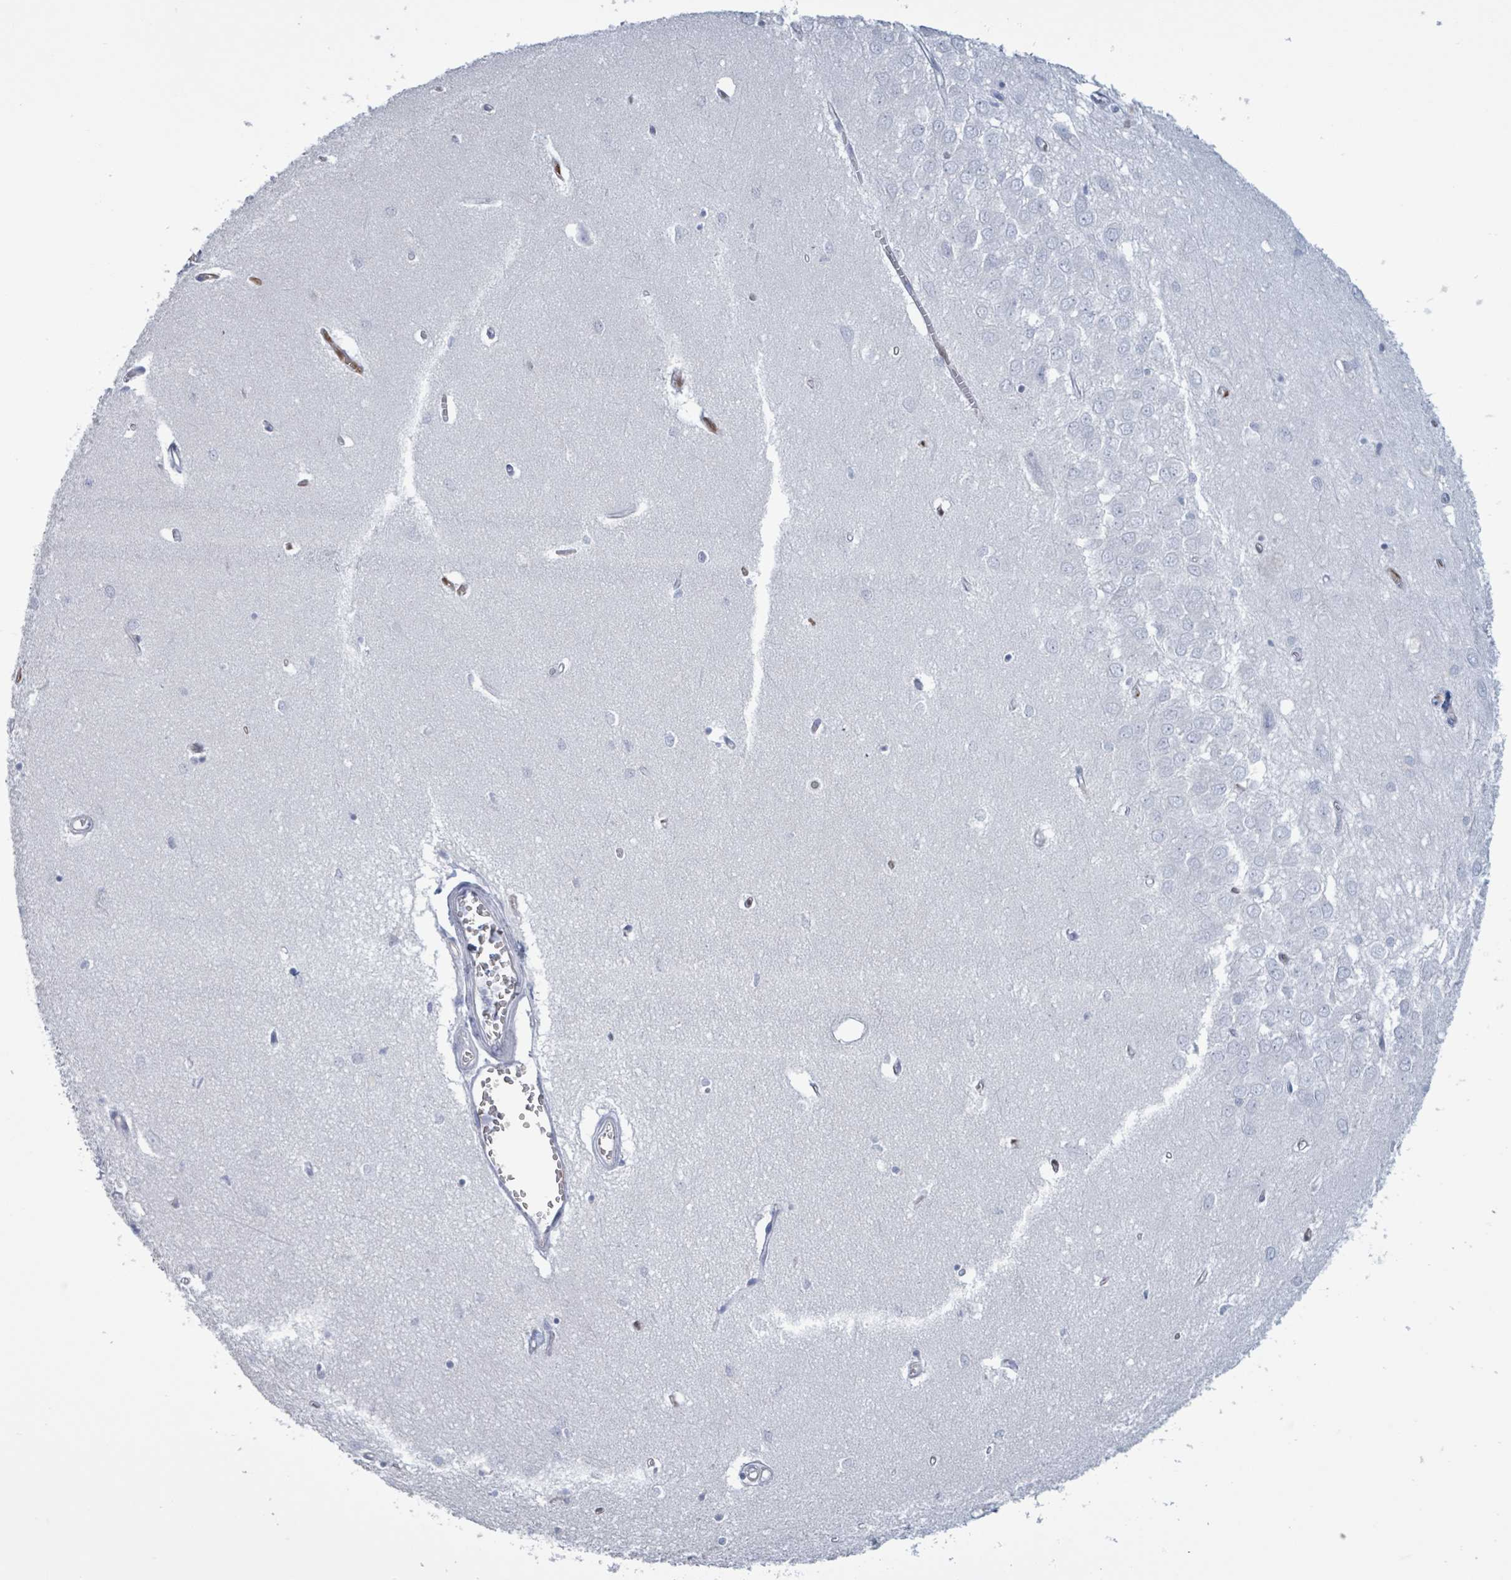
{"staining": {"intensity": "negative", "quantity": "none", "location": "none"}, "tissue": "hippocampus", "cell_type": "Glial cells", "image_type": "normal", "snomed": [{"axis": "morphology", "description": "Normal tissue, NOS"}, {"axis": "topography", "description": "Hippocampus"}], "caption": "Immunohistochemistry photomicrograph of unremarkable hippocampus: hippocampus stained with DAB displays no significant protein staining in glial cells. (Stains: DAB (3,3'-diaminobenzidine) immunohistochemistry with hematoxylin counter stain, Microscopy: brightfield microscopy at high magnification).", "gene": "CT45A10", "patient": {"sex": "female", "age": 64}}